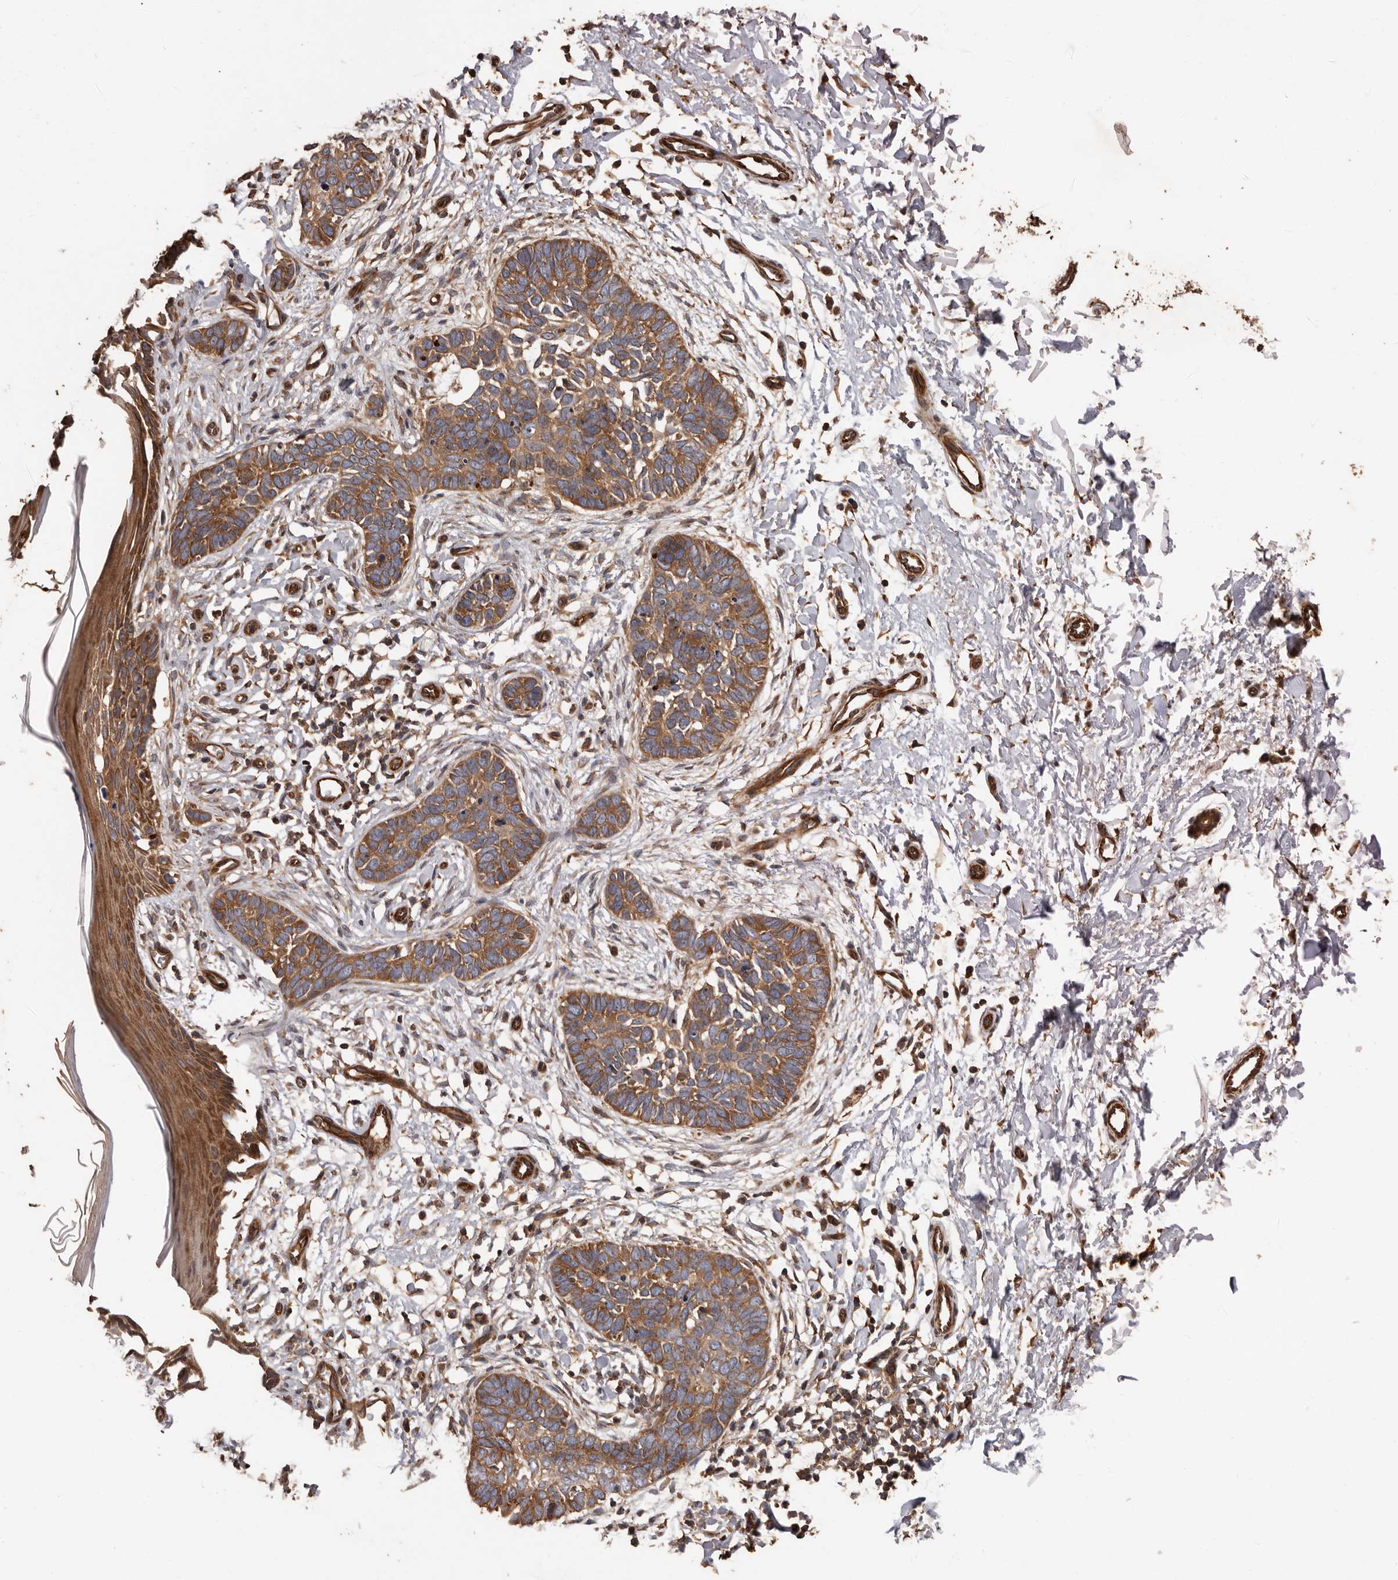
{"staining": {"intensity": "moderate", "quantity": ">75%", "location": "cytoplasmic/membranous"}, "tissue": "skin cancer", "cell_type": "Tumor cells", "image_type": "cancer", "snomed": [{"axis": "morphology", "description": "Normal tissue, NOS"}, {"axis": "morphology", "description": "Basal cell carcinoma"}, {"axis": "topography", "description": "Skin"}], "caption": "Immunohistochemistry (IHC) micrograph of neoplastic tissue: human skin basal cell carcinoma stained using immunohistochemistry reveals medium levels of moderate protein expression localized specifically in the cytoplasmic/membranous of tumor cells, appearing as a cytoplasmic/membranous brown color.", "gene": "ARHGEF5", "patient": {"sex": "male", "age": 77}}